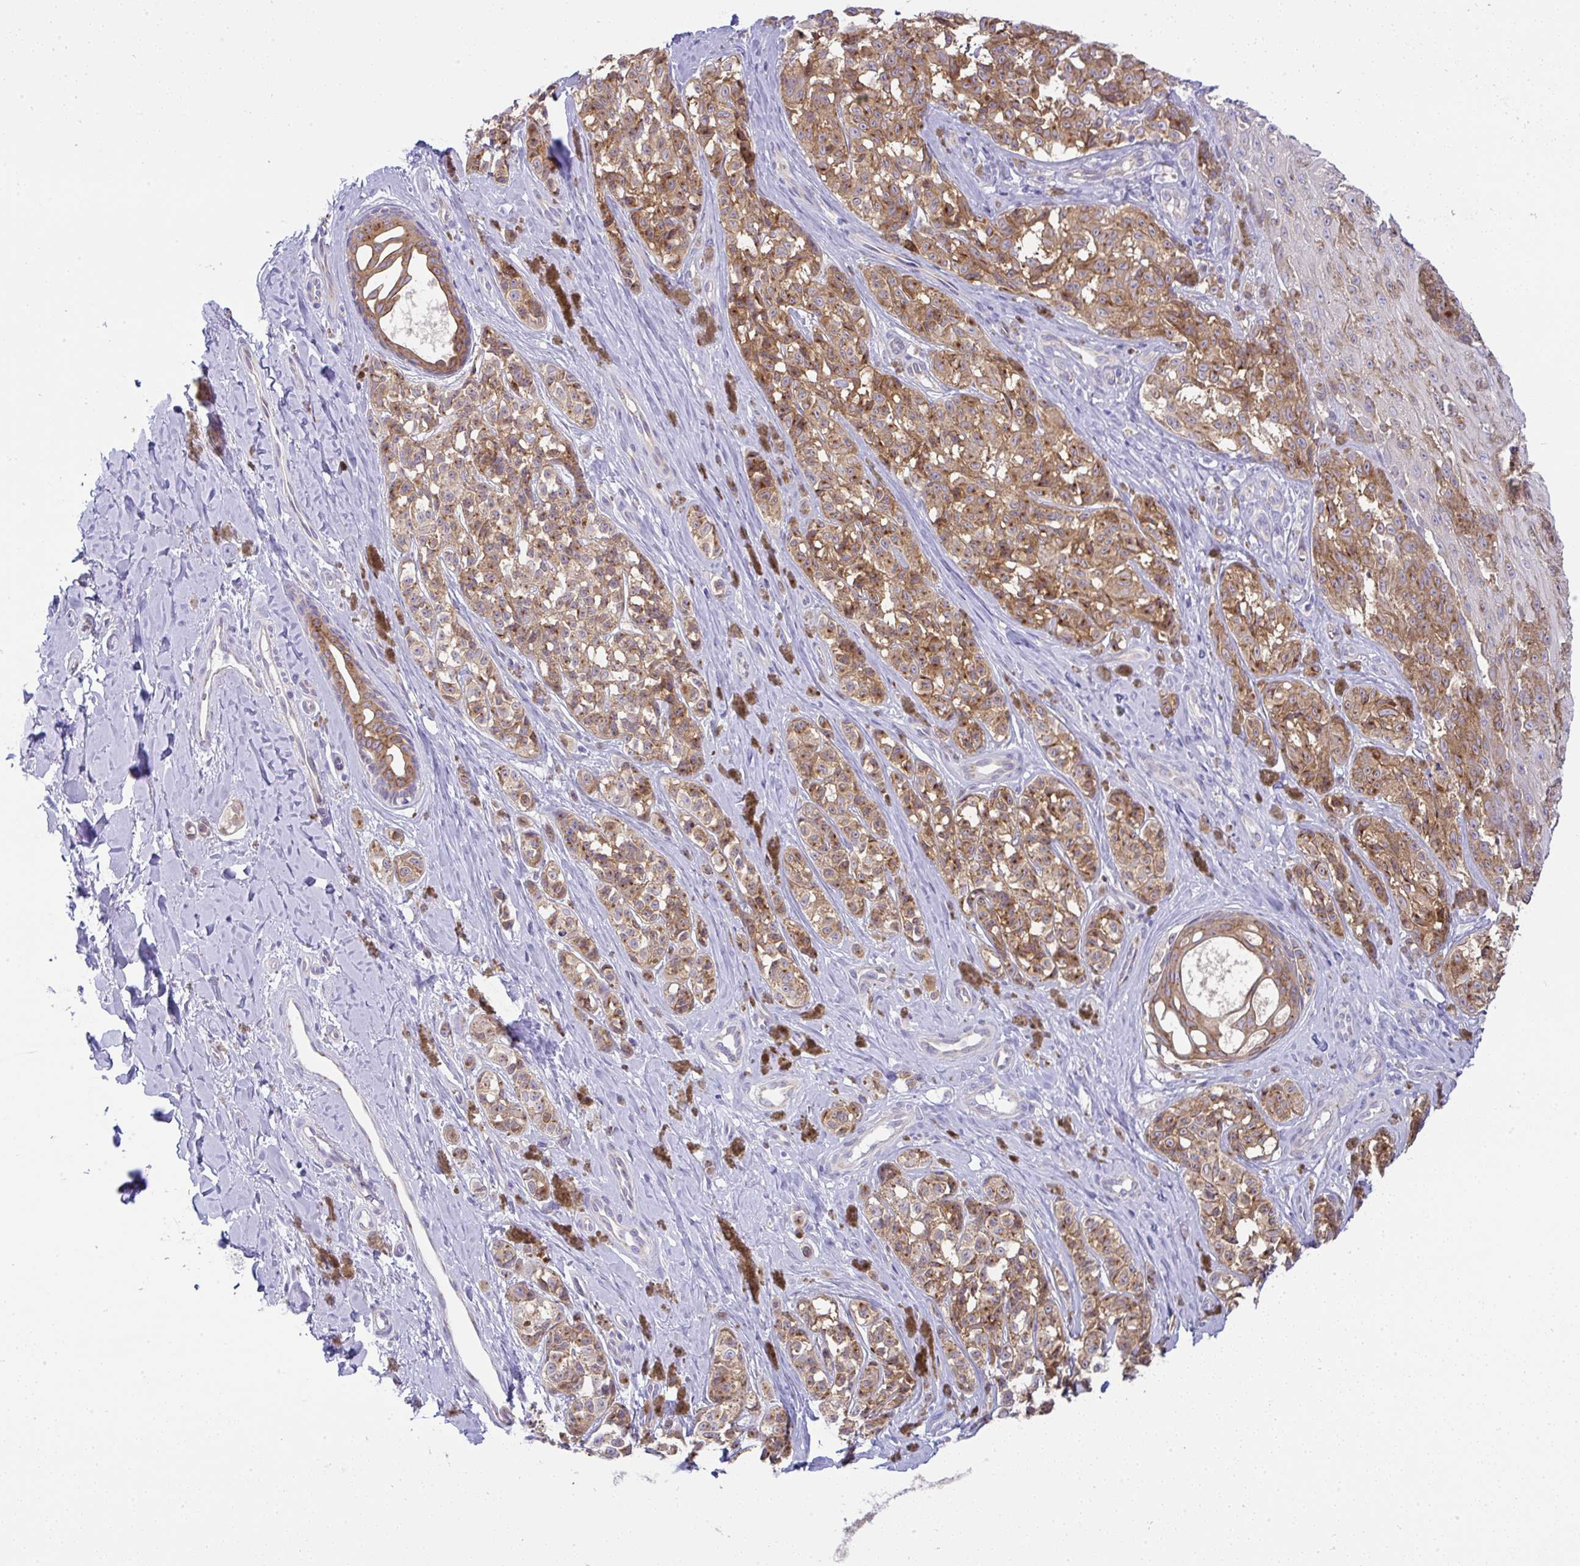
{"staining": {"intensity": "moderate", "quantity": ">75%", "location": "cytoplasmic/membranous"}, "tissue": "melanoma", "cell_type": "Tumor cells", "image_type": "cancer", "snomed": [{"axis": "morphology", "description": "Malignant melanoma, NOS"}, {"axis": "topography", "description": "Skin"}], "caption": "Protein expression analysis of human malignant melanoma reveals moderate cytoplasmic/membranous staining in approximately >75% of tumor cells.", "gene": "FAM177A1", "patient": {"sex": "female", "age": 65}}